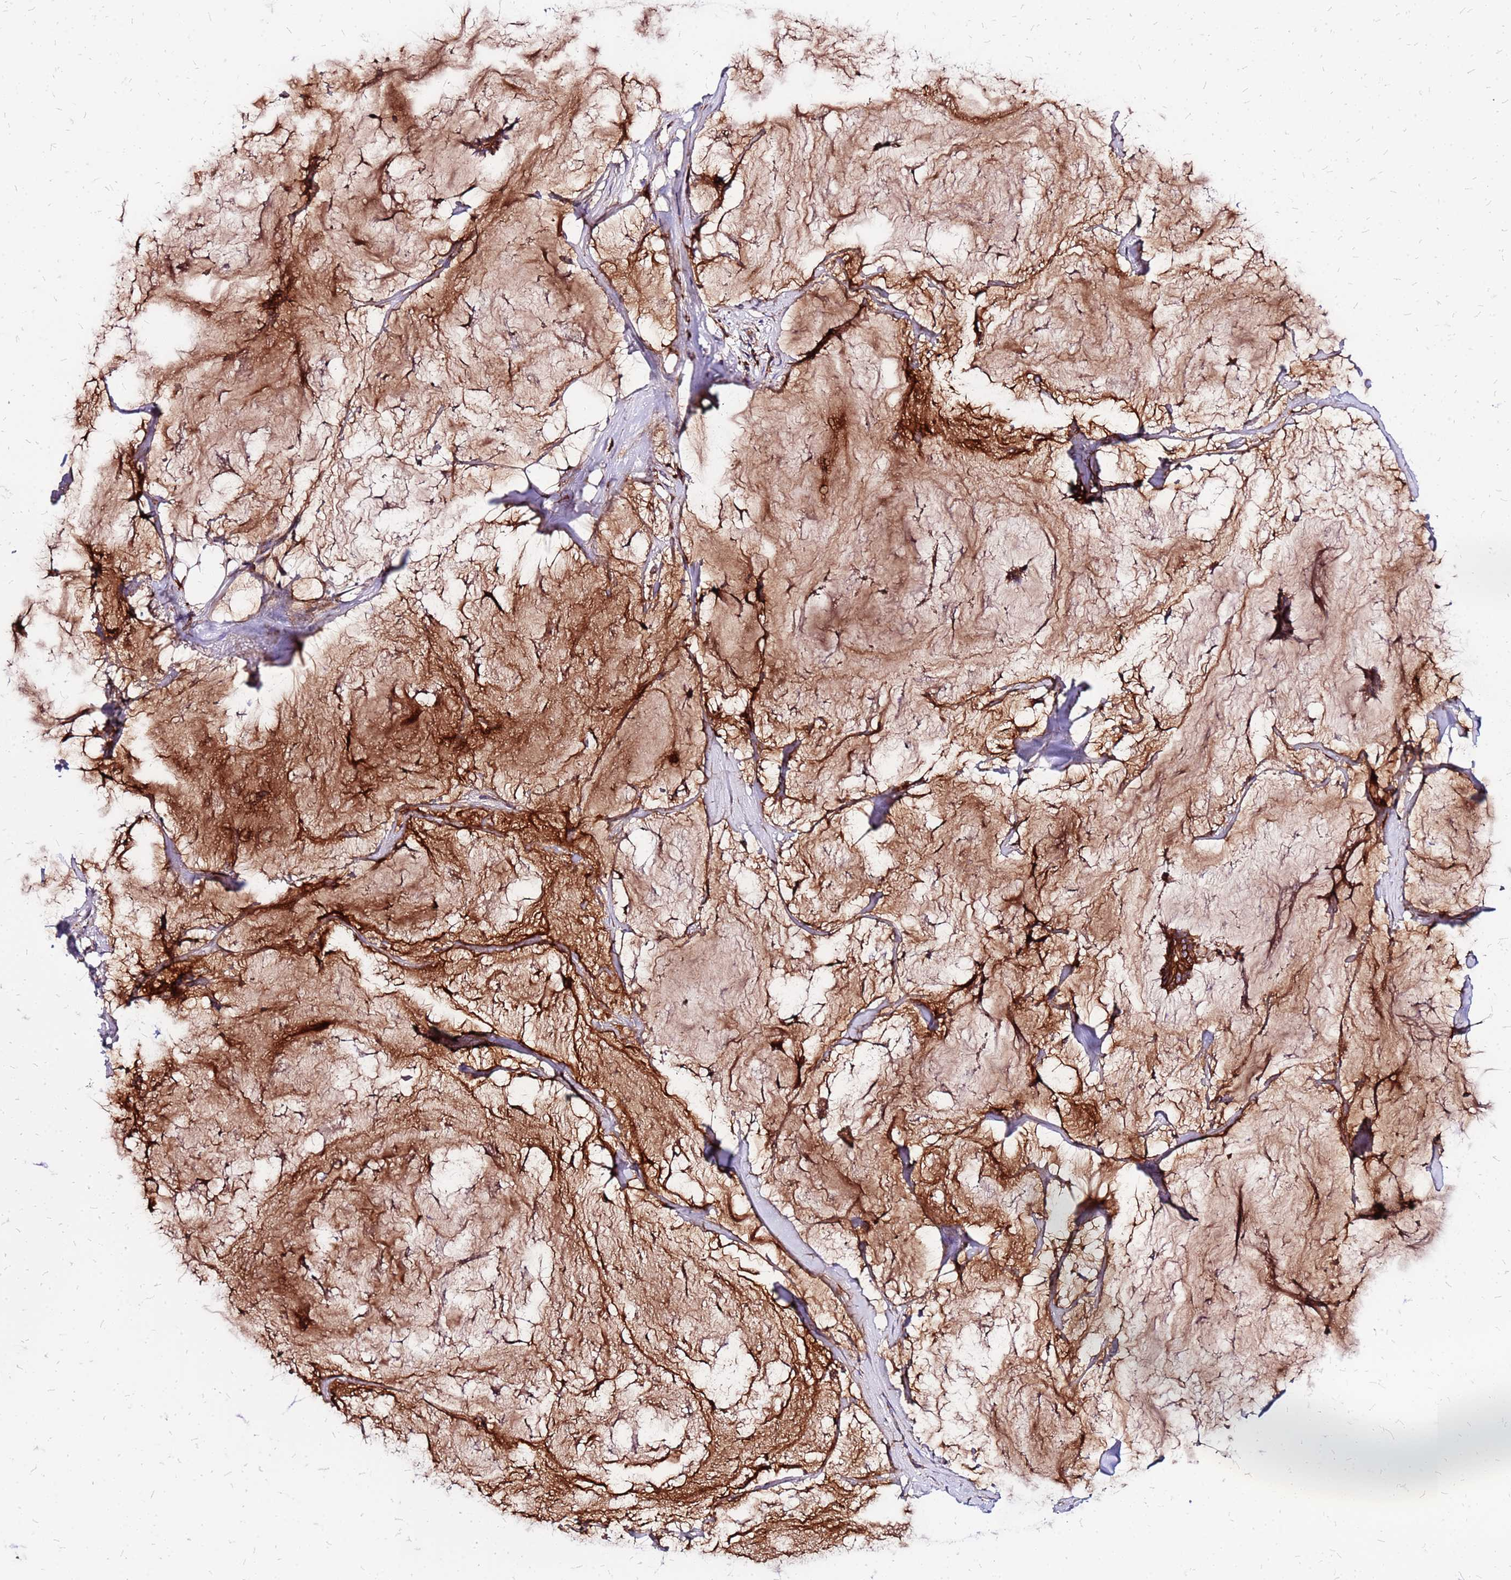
{"staining": {"intensity": "strong", "quantity": ">75%", "location": "cytoplasmic/membranous"}, "tissue": "breast cancer", "cell_type": "Tumor cells", "image_type": "cancer", "snomed": [{"axis": "morphology", "description": "Duct carcinoma"}, {"axis": "topography", "description": "Breast"}], "caption": "Breast cancer stained with a protein marker shows strong staining in tumor cells.", "gene": "VMO1", "patient": {"sex": "female", "age": 93}}